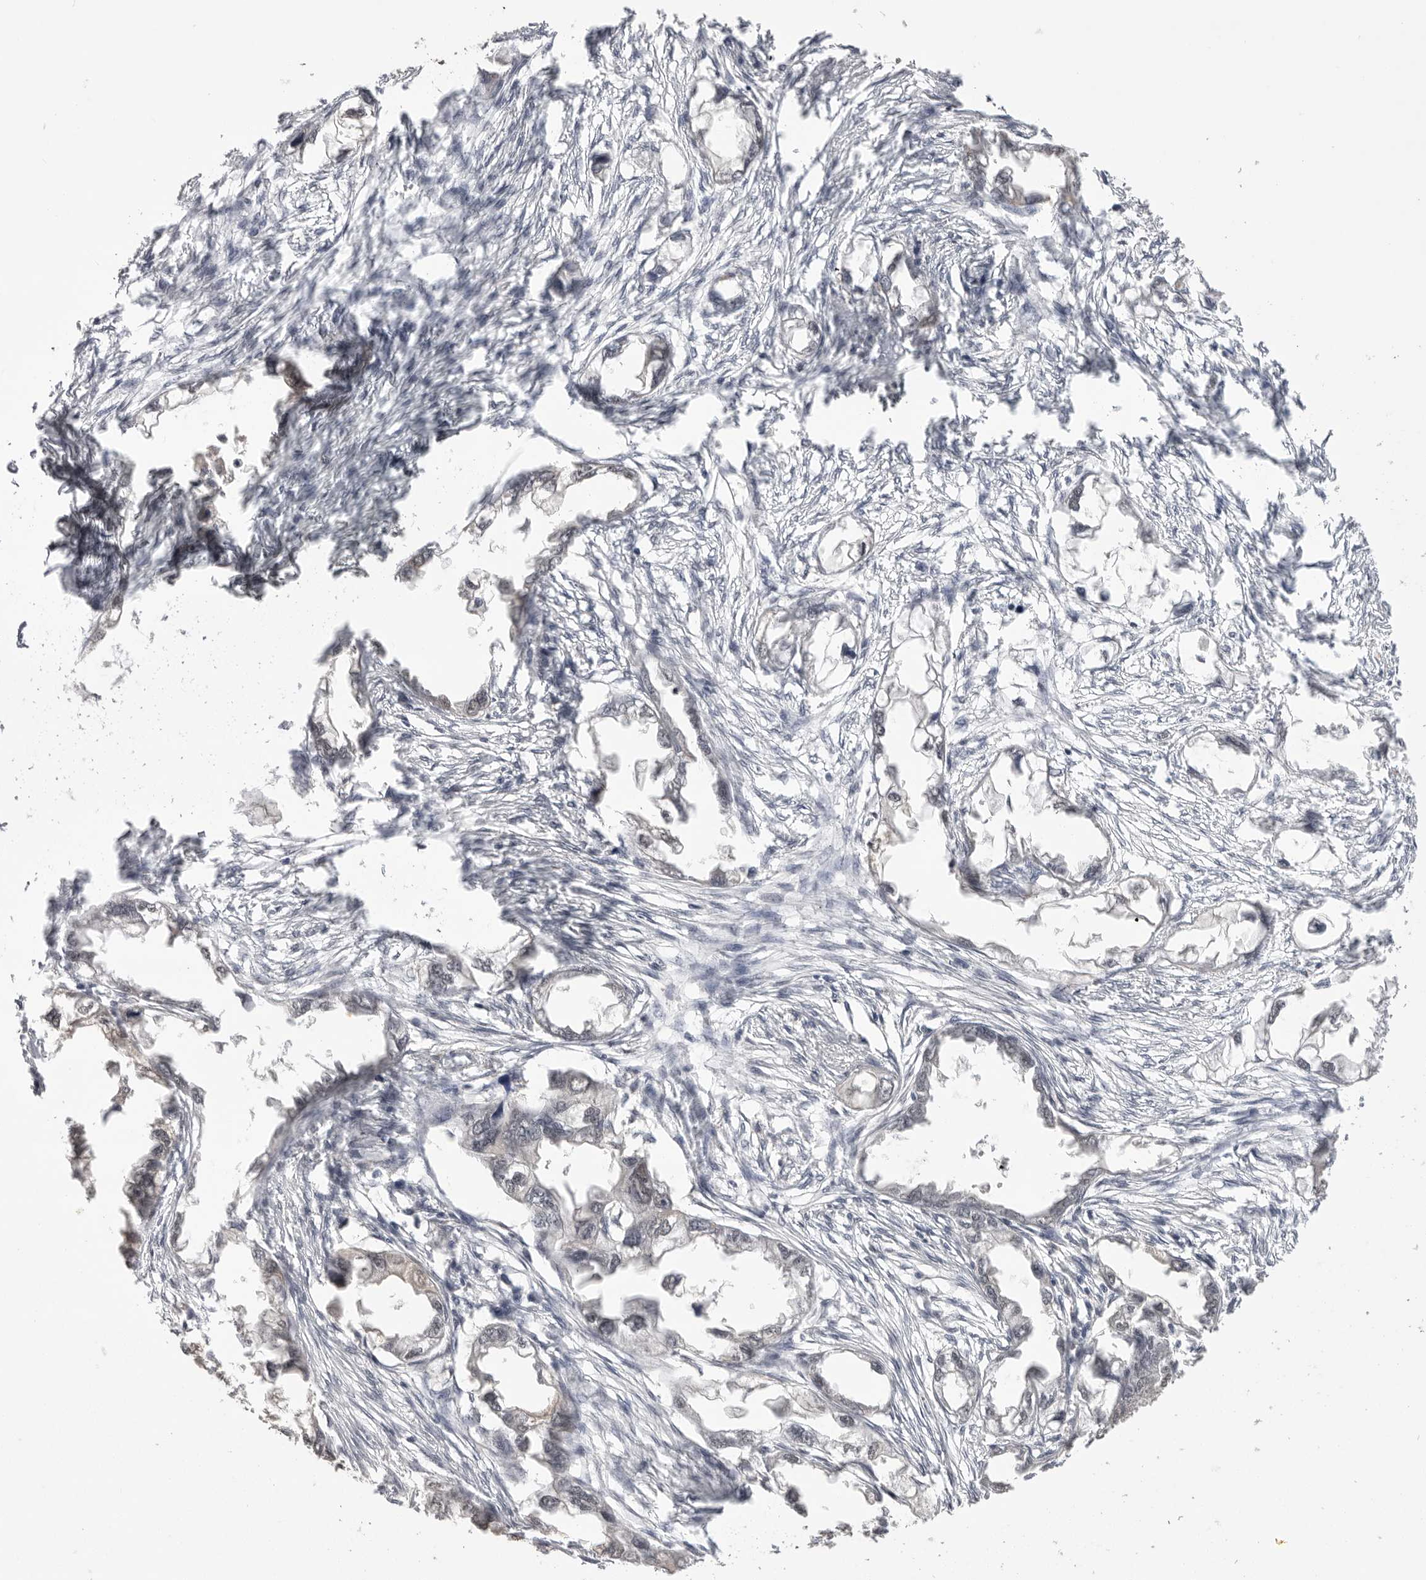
{"staining": {"intensity": "negative", "quantity": "none", "location": "none"}, "tissue": "endometrial cancer", "cell_type": "Tumor cells", "image_type": "cancer", "snomed": [{"axis": "morphology", "description": "Adenocarcinoma, NOS"}, {"axis": "morphology", "description": "Adenocarcinoma, metastatic, NOS"}, {"axis": "topography", "description": "Adipose tissue"}, {"axis": "topography", "description": "Endometrium"}], "caption": "A histopathology image of human adenocarcinoma (endometrial) is negative for staining in tumor cells.", "gene": "BCLAF3", "patient": {"sex": "female", "age": 67}}